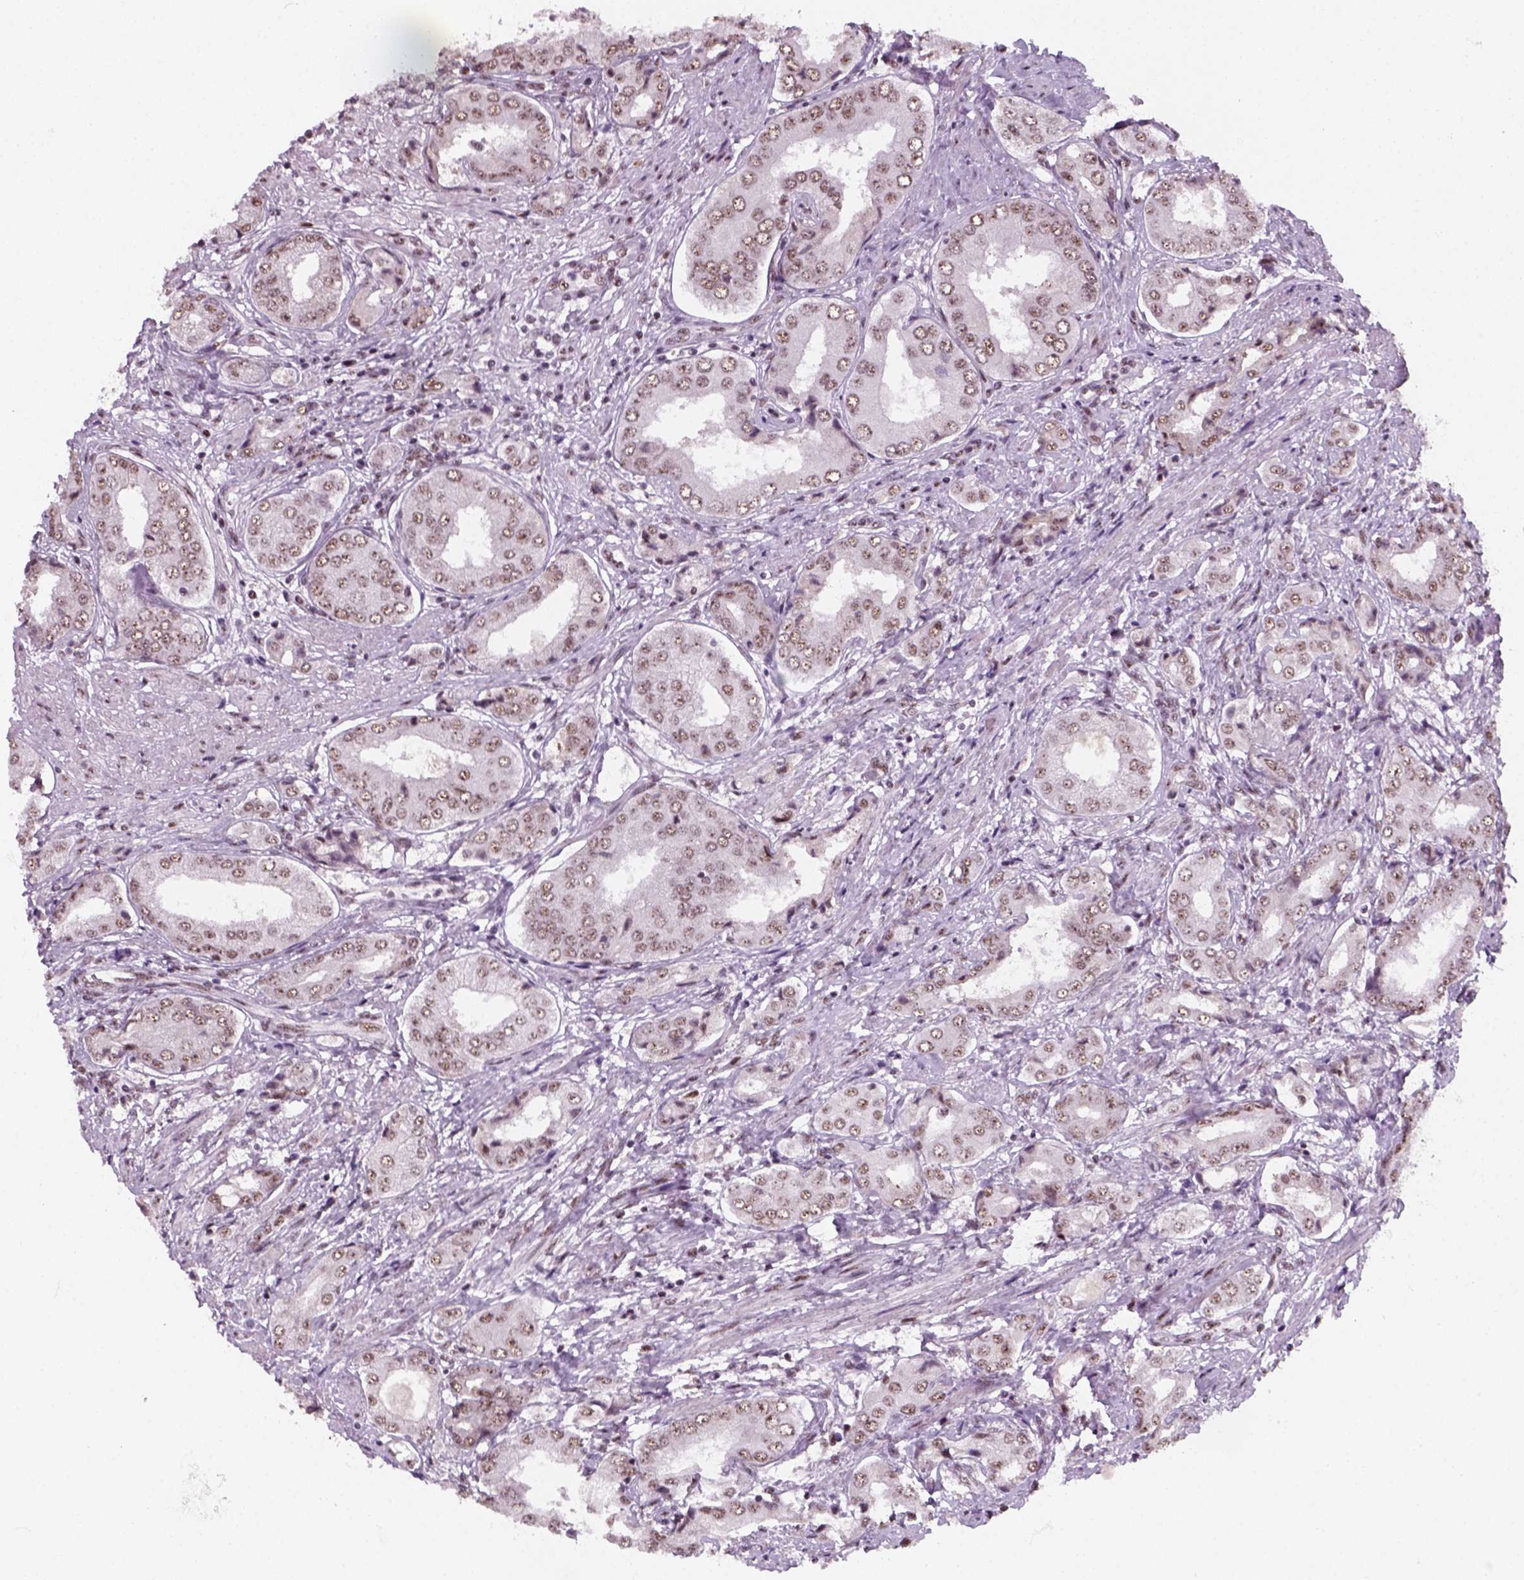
{"staining": {"intensity": "moderate", "quantity": "25%-75%", "location": "nuclear"}, "tissue": "prostate cancer", "cell_type": "Tumor cells", "image_type": "cancer", "snomed": [{"axis": "morphology", "description": "Adenocarcinoma, NOS"}, {"axis": "topography", "description": "Prostate"}], "caption": "Immunohistochemical staining of human prostate cancer shows medium levels of moderate nuclear positivity in about 25%-75% of tumor cells.", "gene": "GTF2F1", "patient": {"sex": "male", "age": 63}}